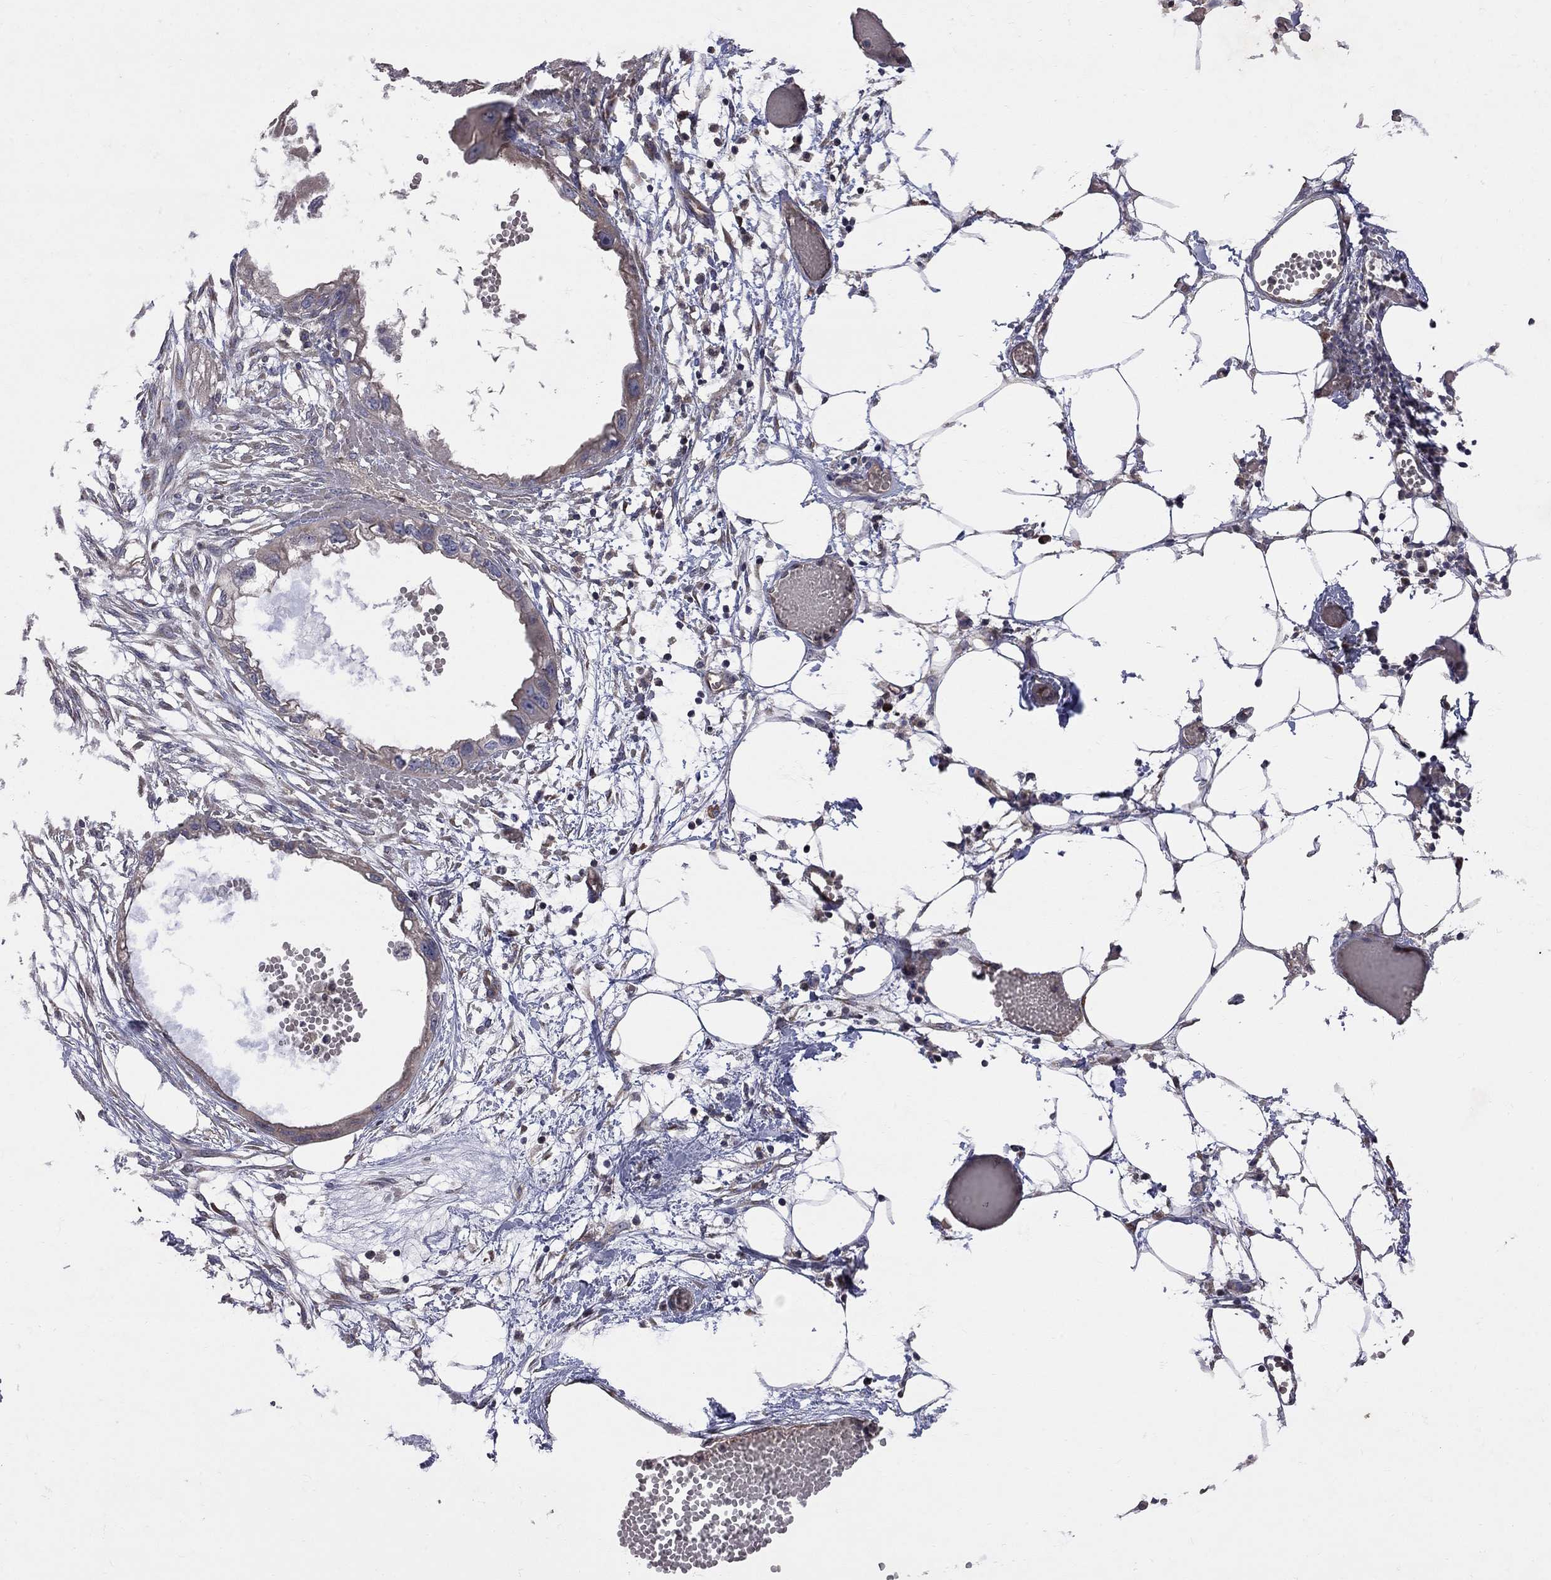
{"staining": {"intensity": "weak", "quantity": "<25%", "location": "cytoplasmic/membranous"}, "tissue": "endometrial cancer", "cell_type": "Tumor cells", "image_type": "cancer", "snomed": [{"axis": "morphology", "description": "Adenocarcinoma, NOS"}, {"axis": "morphology", "description": "Adenocarcinoma, metastatic, NOS"}, {"axis": "topography", "description": "Adipose tissue"}, {"axis": "topography", "description": "Endometrium"}], "caption": "Immunohistochemistry (IHC) of endometrial cancer displays no expression in tumor cells.", "gene": "ABI3", "patient": {"sex": "female", "age": 67}}